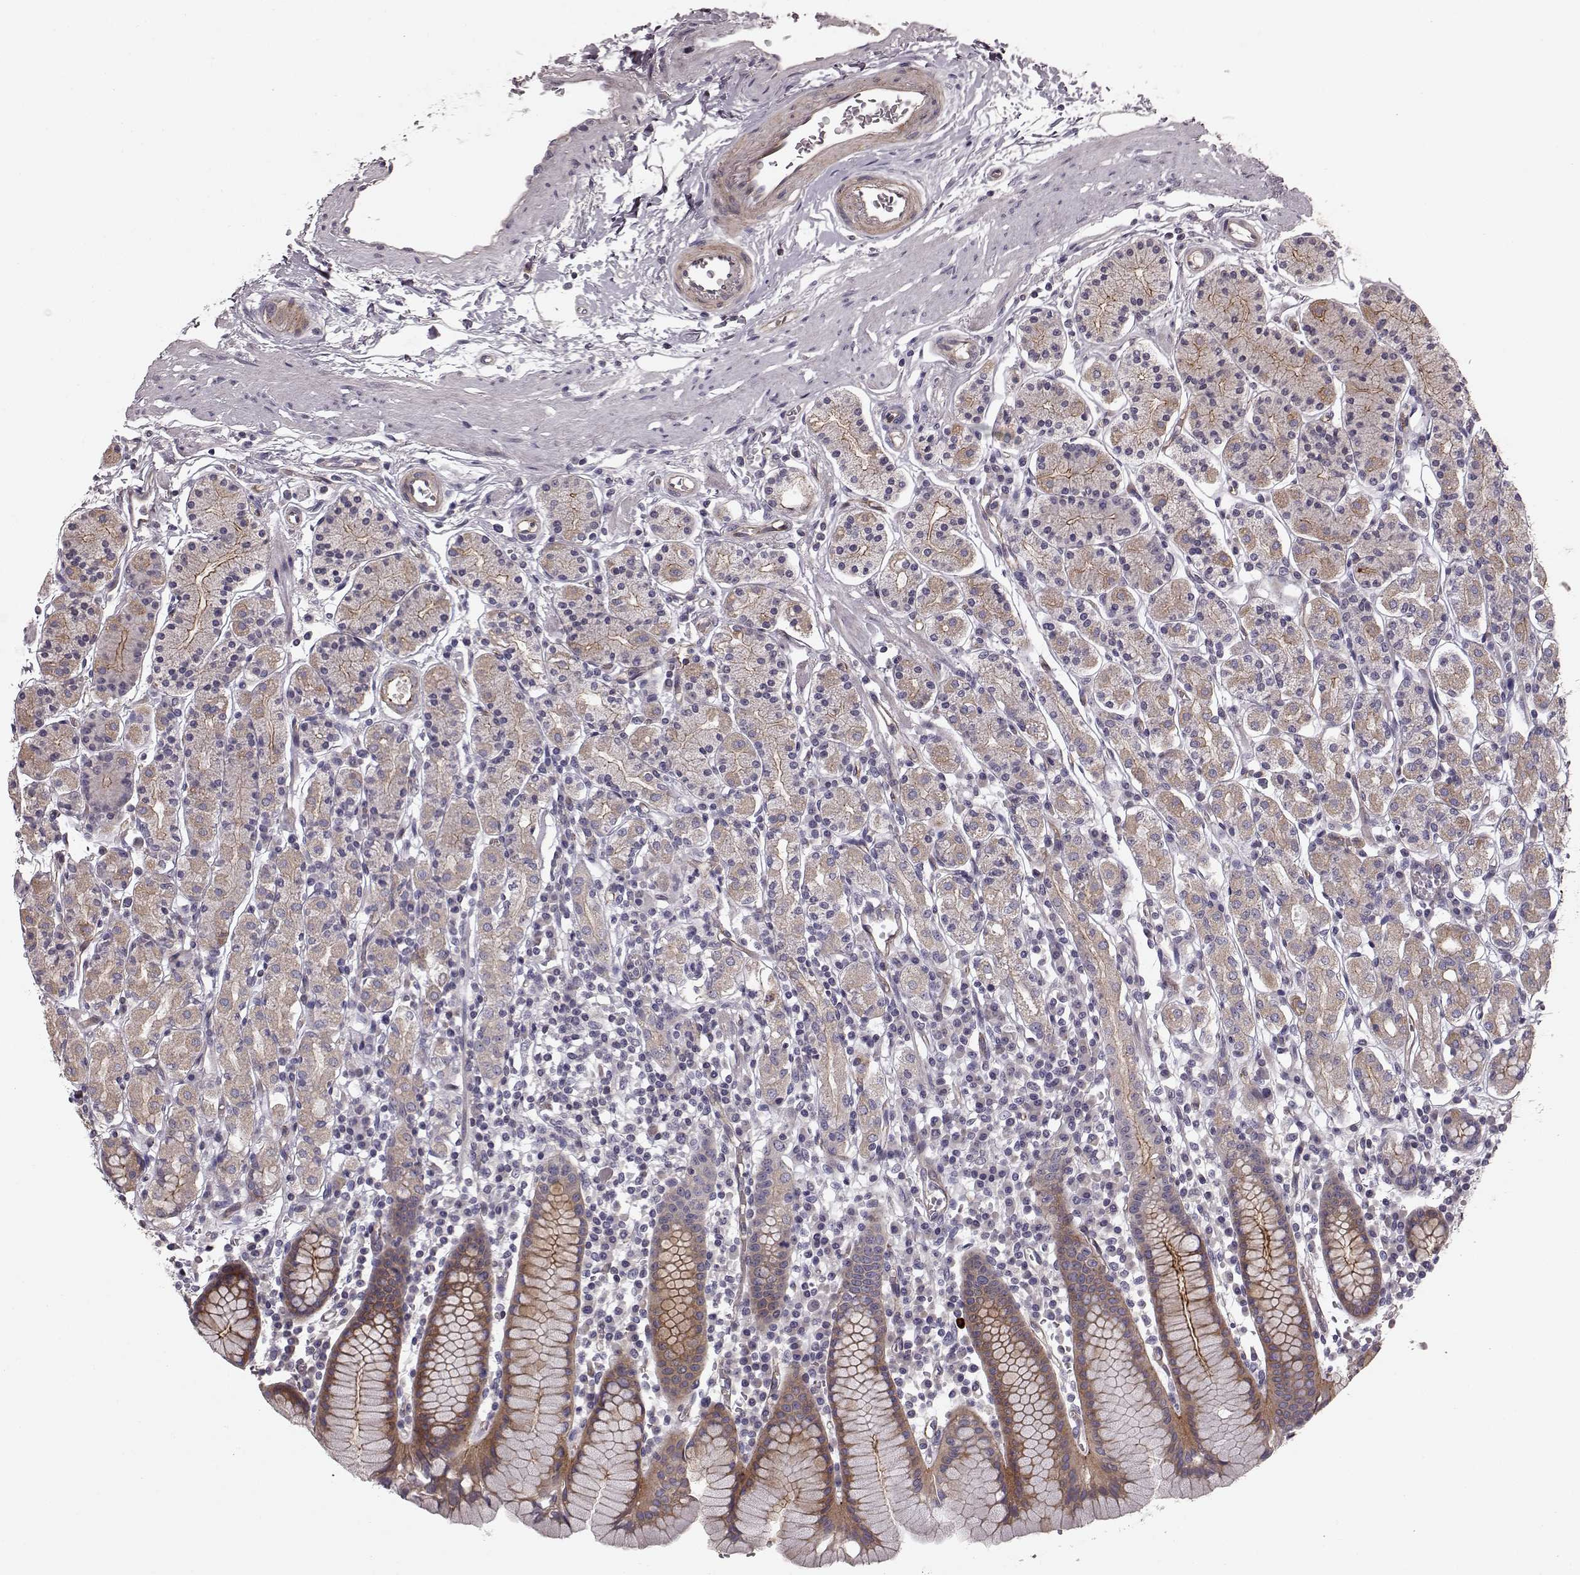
{"staining": {"intensity": "moderate", "quantity": "<25%", "location": "cytoplasmic/membranous"}, "tissue": "stomach", "cell_type": "Glandular cells", "image_type": "normal", "snomed": [{"axis": "morphology", "description": "Normal tissue, NOS"}, {"axis": "topography", "description": "Stomach, upper"}, {"axis": "topography", "description": "Stomach"}], "caption": "Stomach stained with a brown dye reveals moderate cytoplasmic/membranous positive staining in about <25% of glandular cells.", "gene": "SLC22A18", "patient": {"sex": "male", "age": 62}}